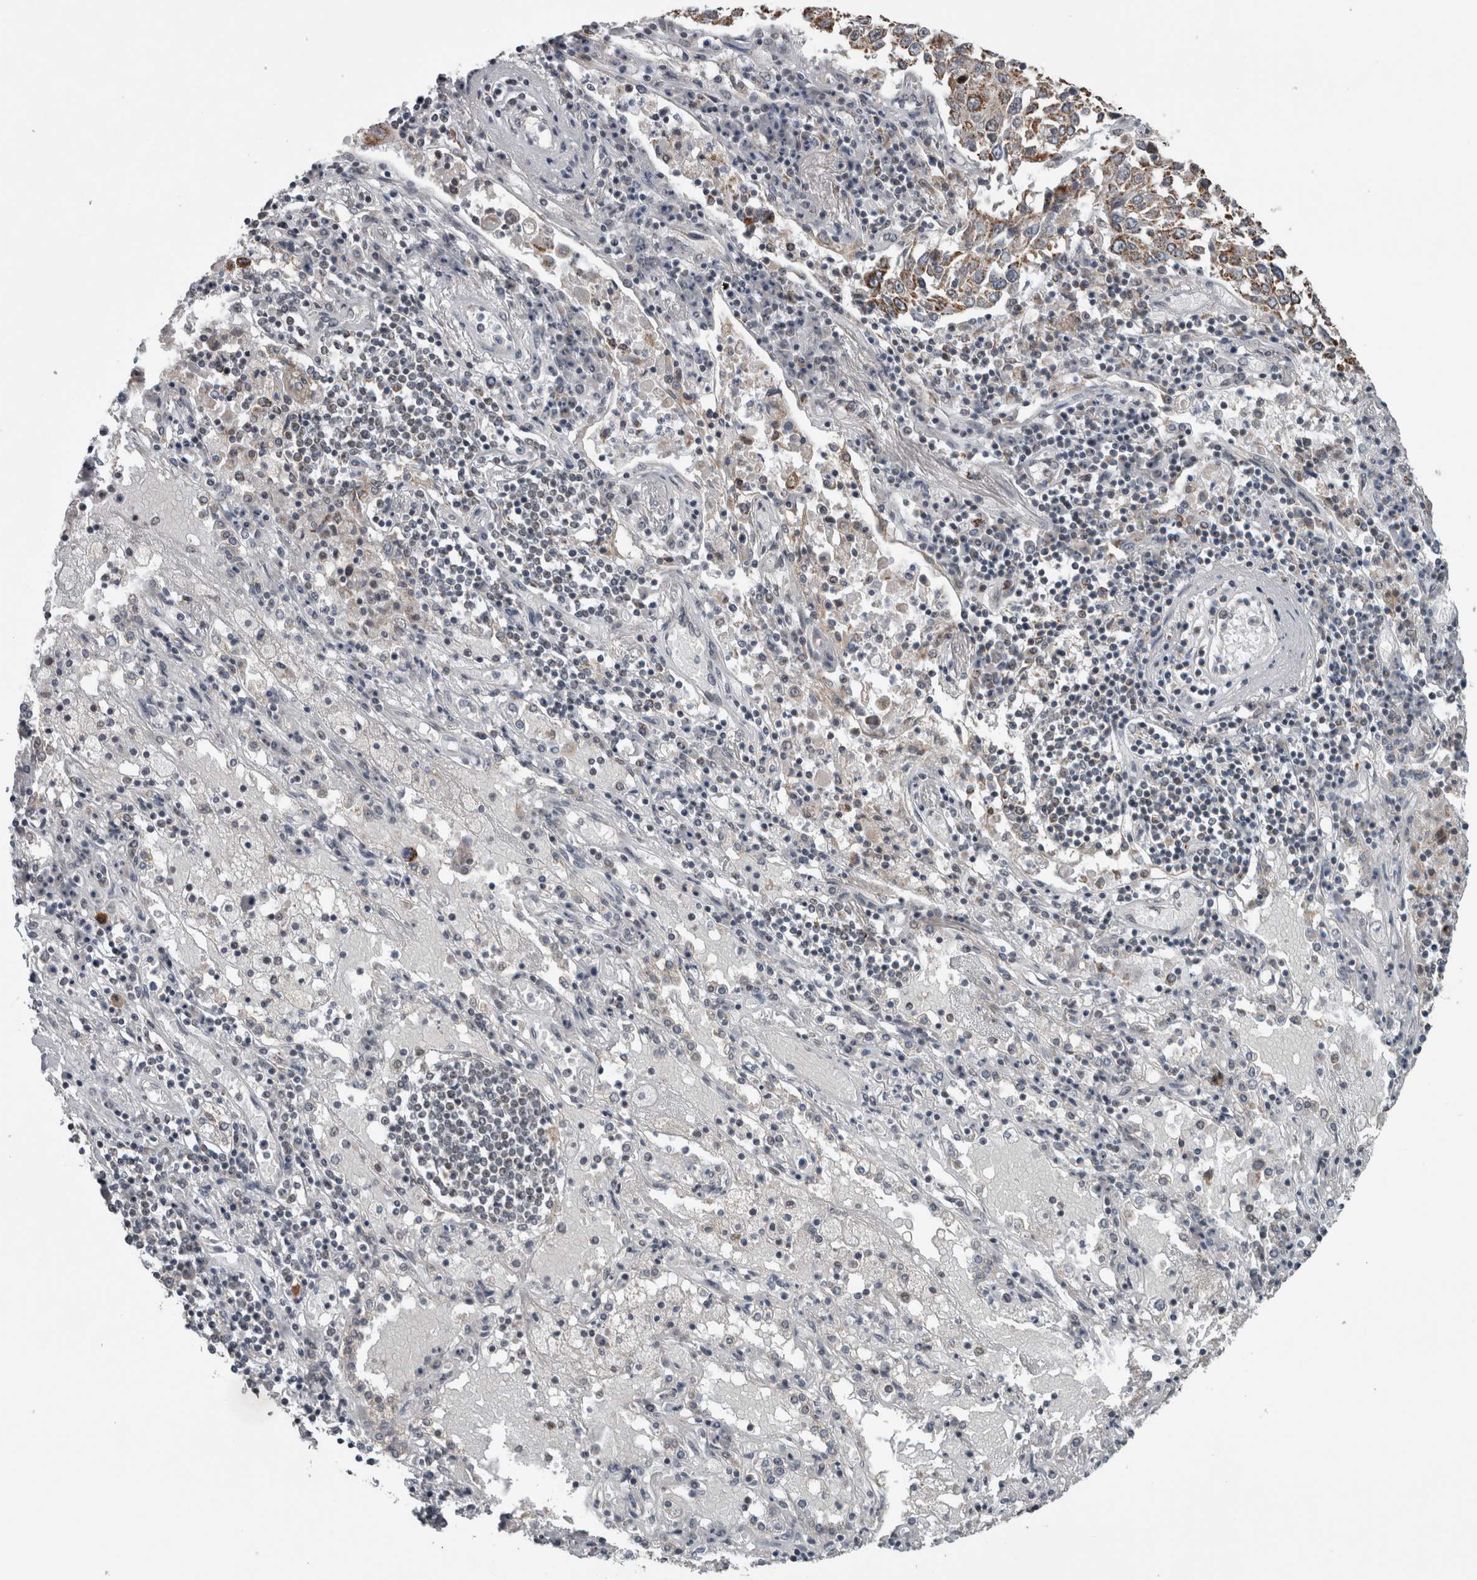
{"staining": {"intensity": "moderate", "quantity": ">75%", "location": "cytoplasmic/membranous"}, "tissue": "lung cancer", "cell_type": "Tumor cells", "image_type": "cancer", "snomed": [{"axis": "morphology", "description": "Squamous cell carcinoma, NOS"}, {"axis": "topography", "description": "Lung"}], "caption": "A brown stain labels moderate cytoplasmic/membranous expression of a protein in human lung cancer tumor cells.", "gene": "OR2K2", "patient": {"sex": "male", "age": 65}}